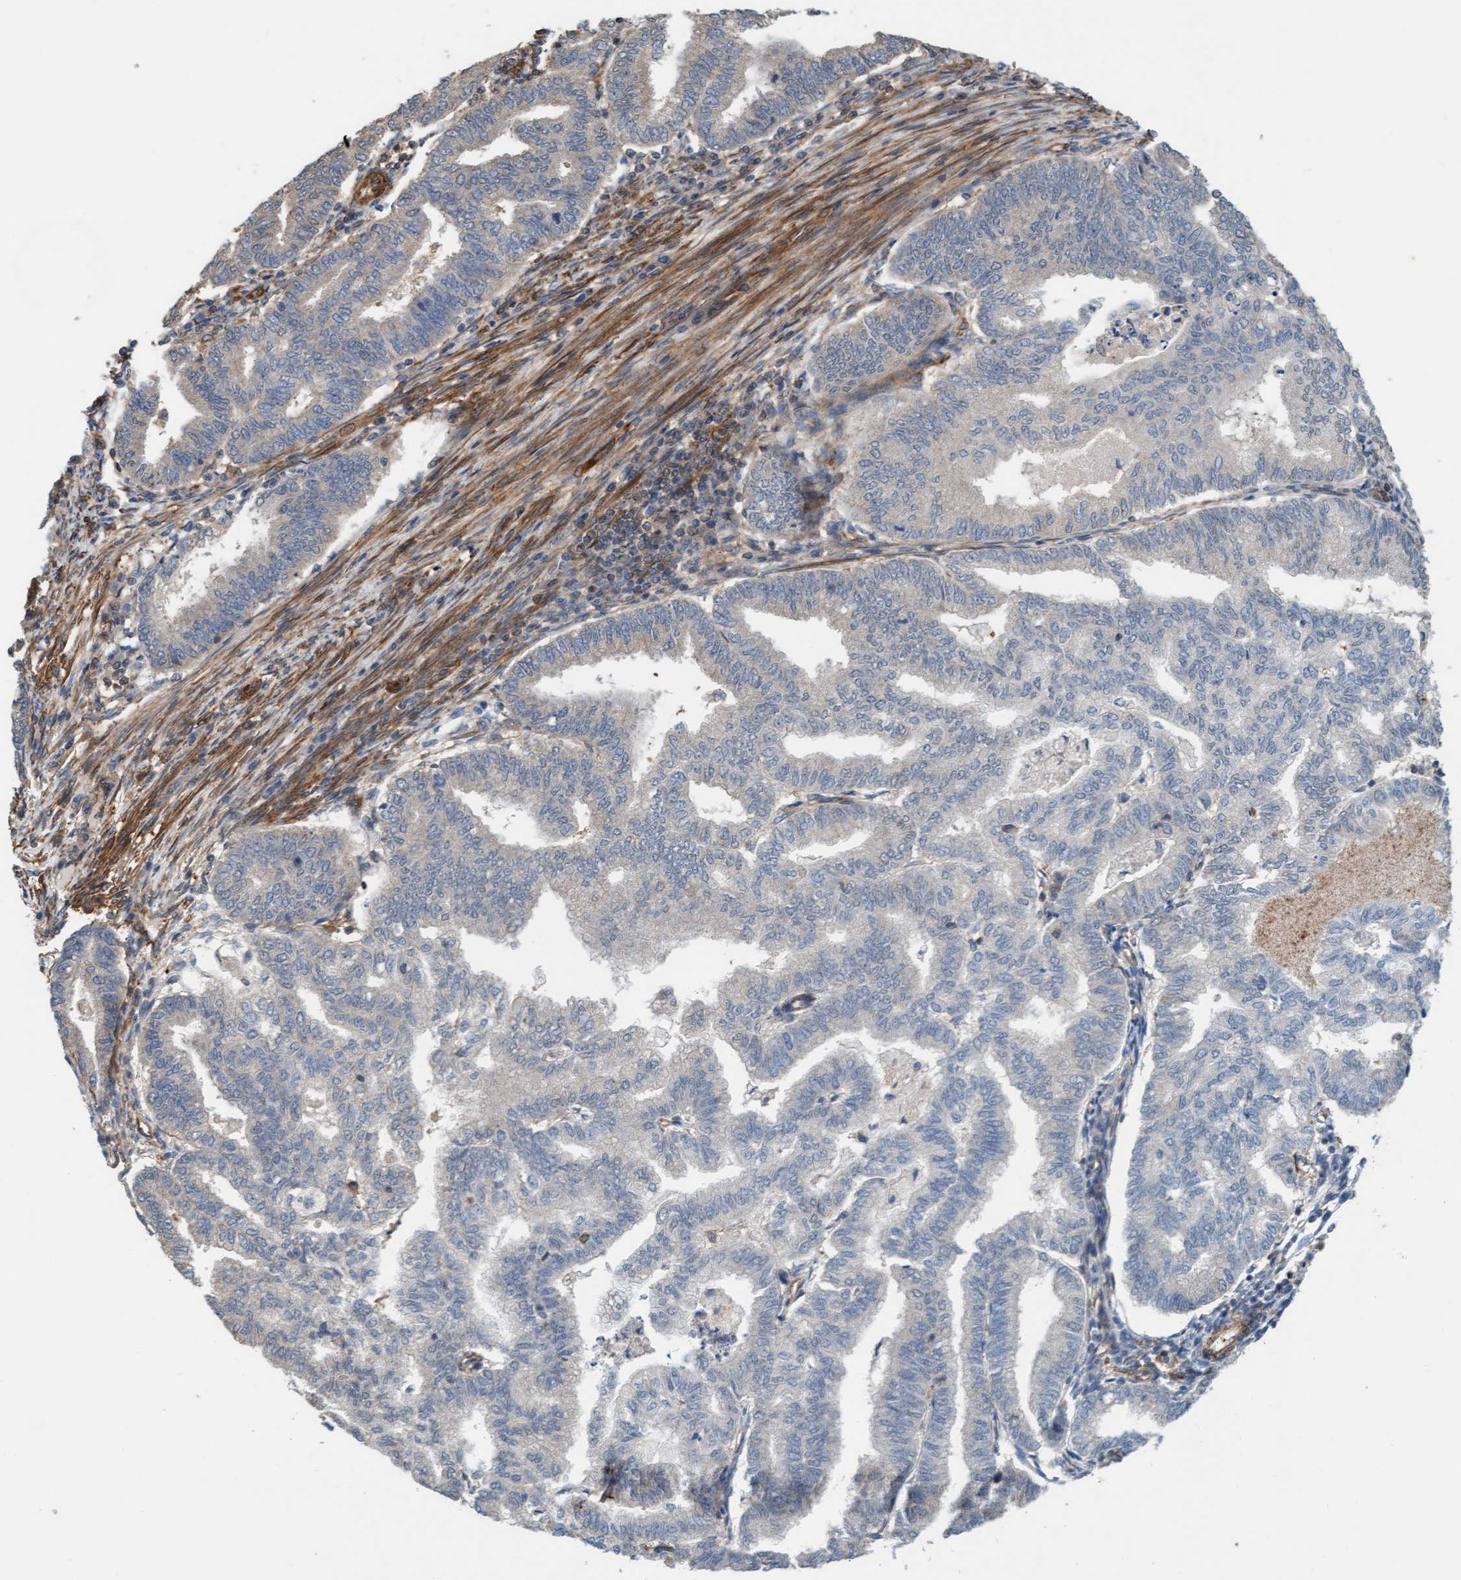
{"staining": {"intensity": "negative", "quantity": "none", "location": "none"}, "tissue": "endometrial cancer", "cell_type": "Tumor cells", "image_type": "cancer", "snomed": [{"axis": "morphology", "description": "Polyp, NOS"}, {"axis": "morphology", "description": "Adenocarcinoma, NOS"}, {"axis": "morphology", "description": "Adenoma, NOS"}, {"axis": "topography", "description": "Endometrium"}], "caption": "The immunohistochemistry micrograph has no significant positivity in tumor cells of endometrial cancer tissue.", "gene": "FMNL3", "patient": {"sex": "female", "age": 79}}